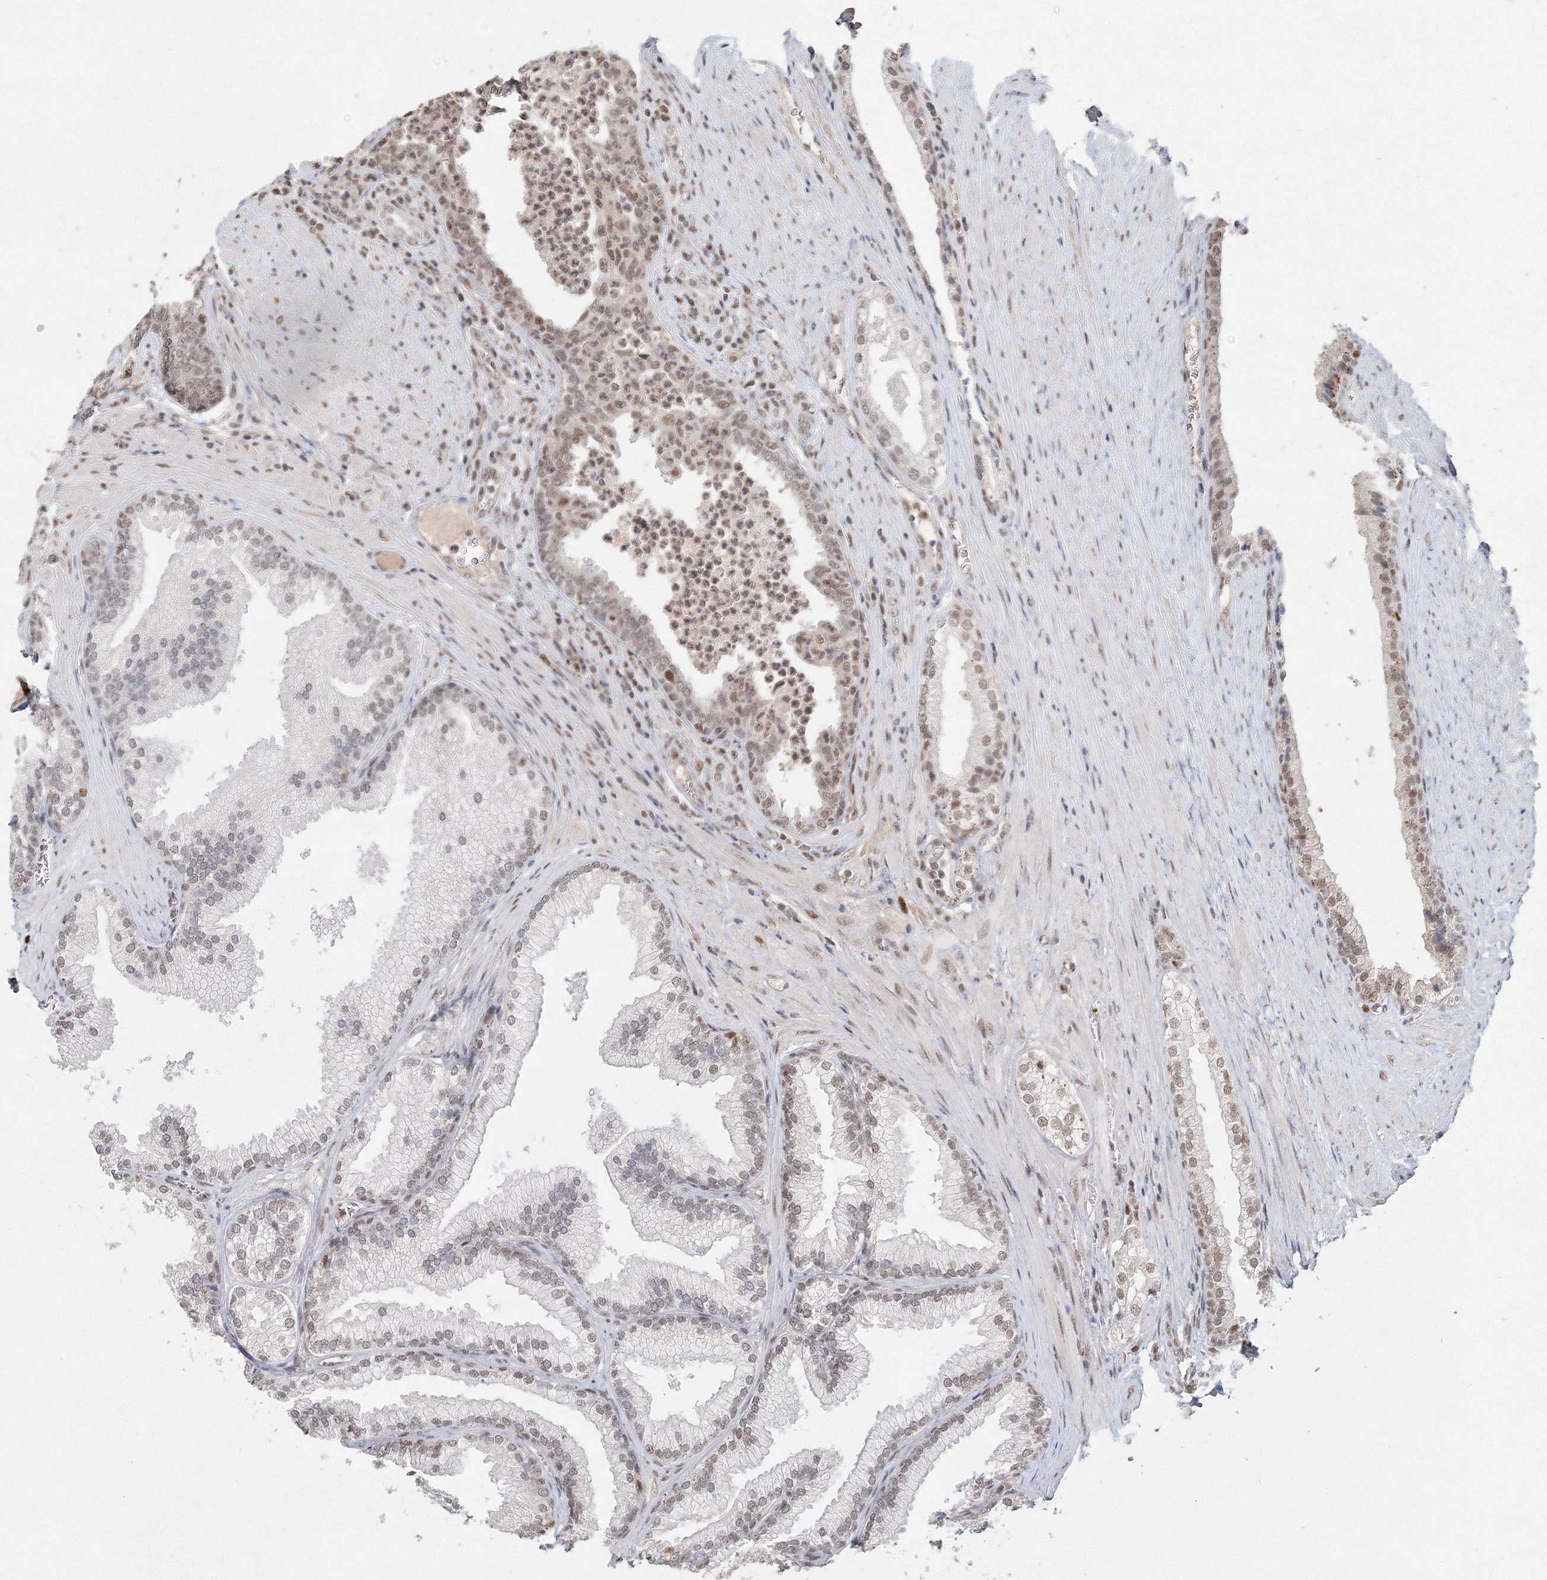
{"staining": {"intensity": "weak", "quantity": ">75%", "location": "nuclear"}, "tissue": "prostate", "cell_type": "Glandular cells", "image_type": "normal", "snomed": [{"axis": "morphology", "description": "Normal tissue, NOS"}, {"axis": "topography", "description": "Prostate"}], "caption": "Glandular cells display weak nuclear expression in approximately >75% of cells in benign prostate. The staining was performed using DAB, with brown indicating positive protein expression. Nuclei are stained blue with hematoxylin.", "gene": "IWS1", "patient": {"sex": "male", "age": 76}}